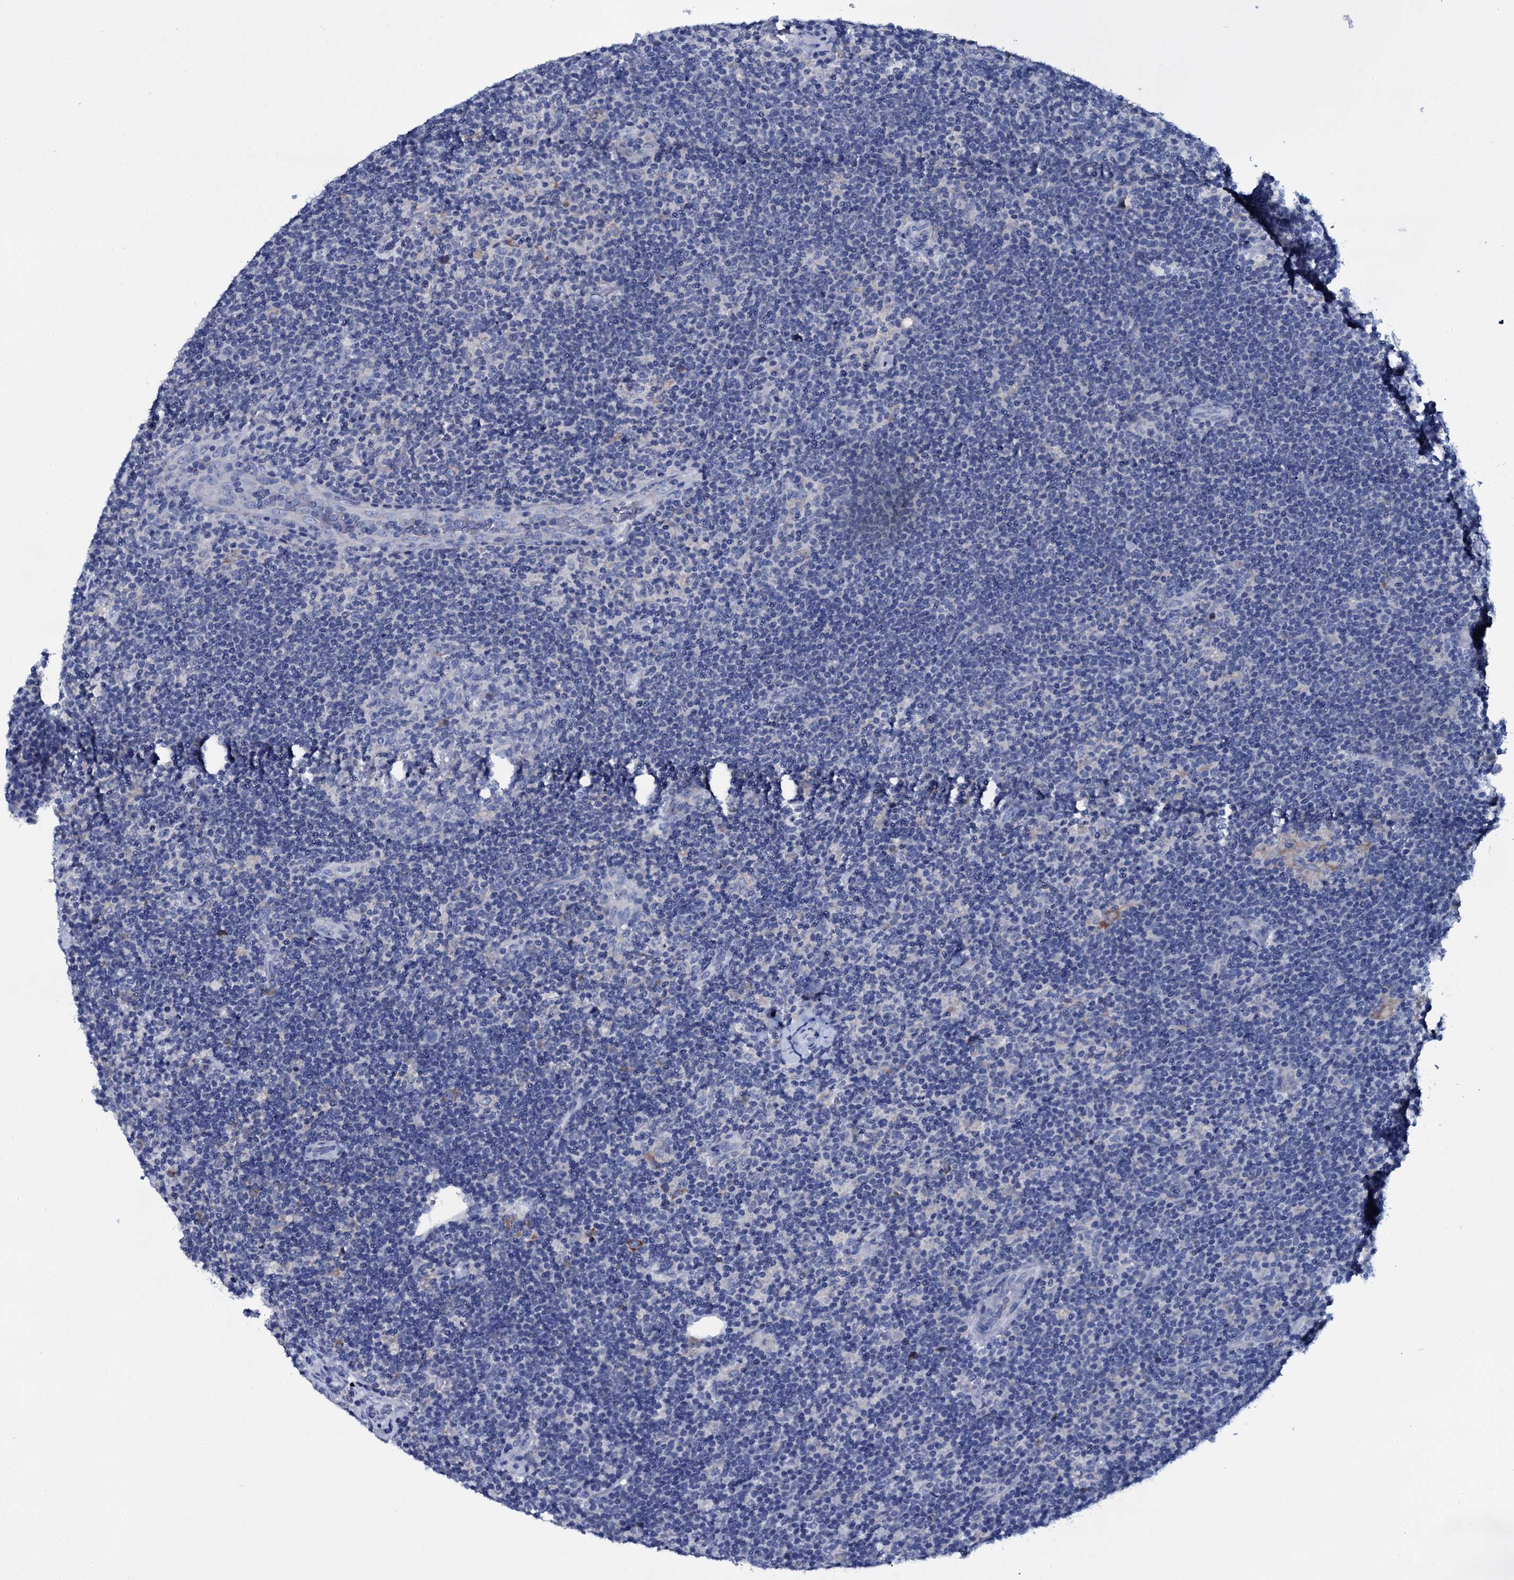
{"staining": {"intensity": "negative", "quantity": "none", "location": "none"}, "tissue": "lymphoma", "cell_type": "Tumor cells", "image_type": "cancer", "snomed": [{"axis": "morphology", "description": "Hodgkin's disease, NOS"}, {"axis": "topography", "description": "Lymph node"}], "caption": "High power microscopy micrograph of an immunohistochemistry (IHC) photomicrograph of lymphoma, revealing no significant expression in tumor cells.", "gene": "TPGS2", "patient": {"sex": "female", "age": 57}}